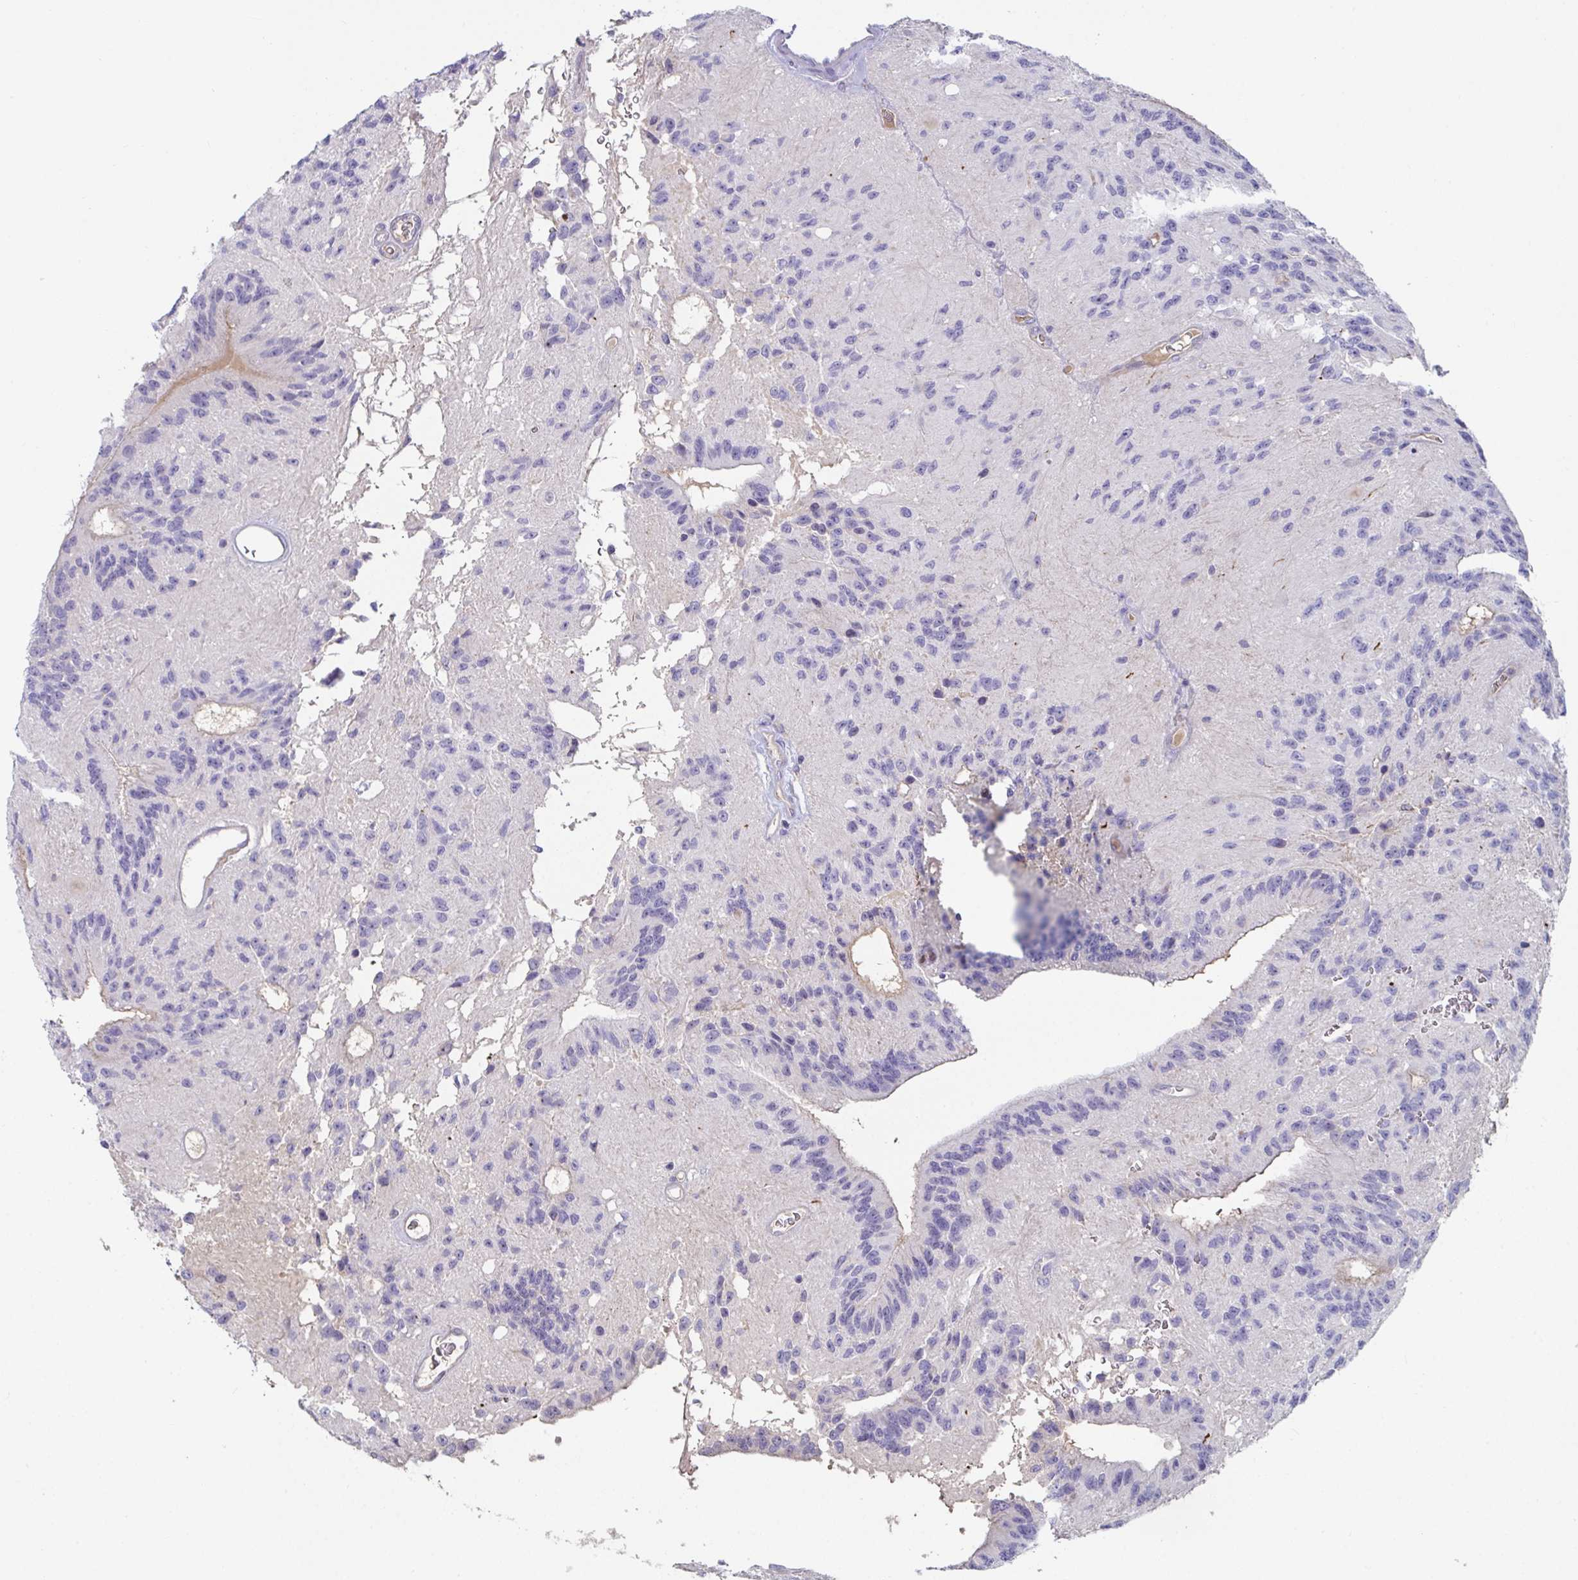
{"staining": {"intensity": "negative", "quantity": "none", "location": "none"}, "tissue": "glioma", "cell_type": "Tumor cells", "image_type": "cancer", "snomed": [{"axis": "morphology", "description": "Glioma, malignant, Low grade"}, {"axis": "topography", "description": "Brain"}], "caption": "Tumor cells show no significant staining in glioma.", "gene": "ANO5", "patient": {"sex": "male", "age": 31}}